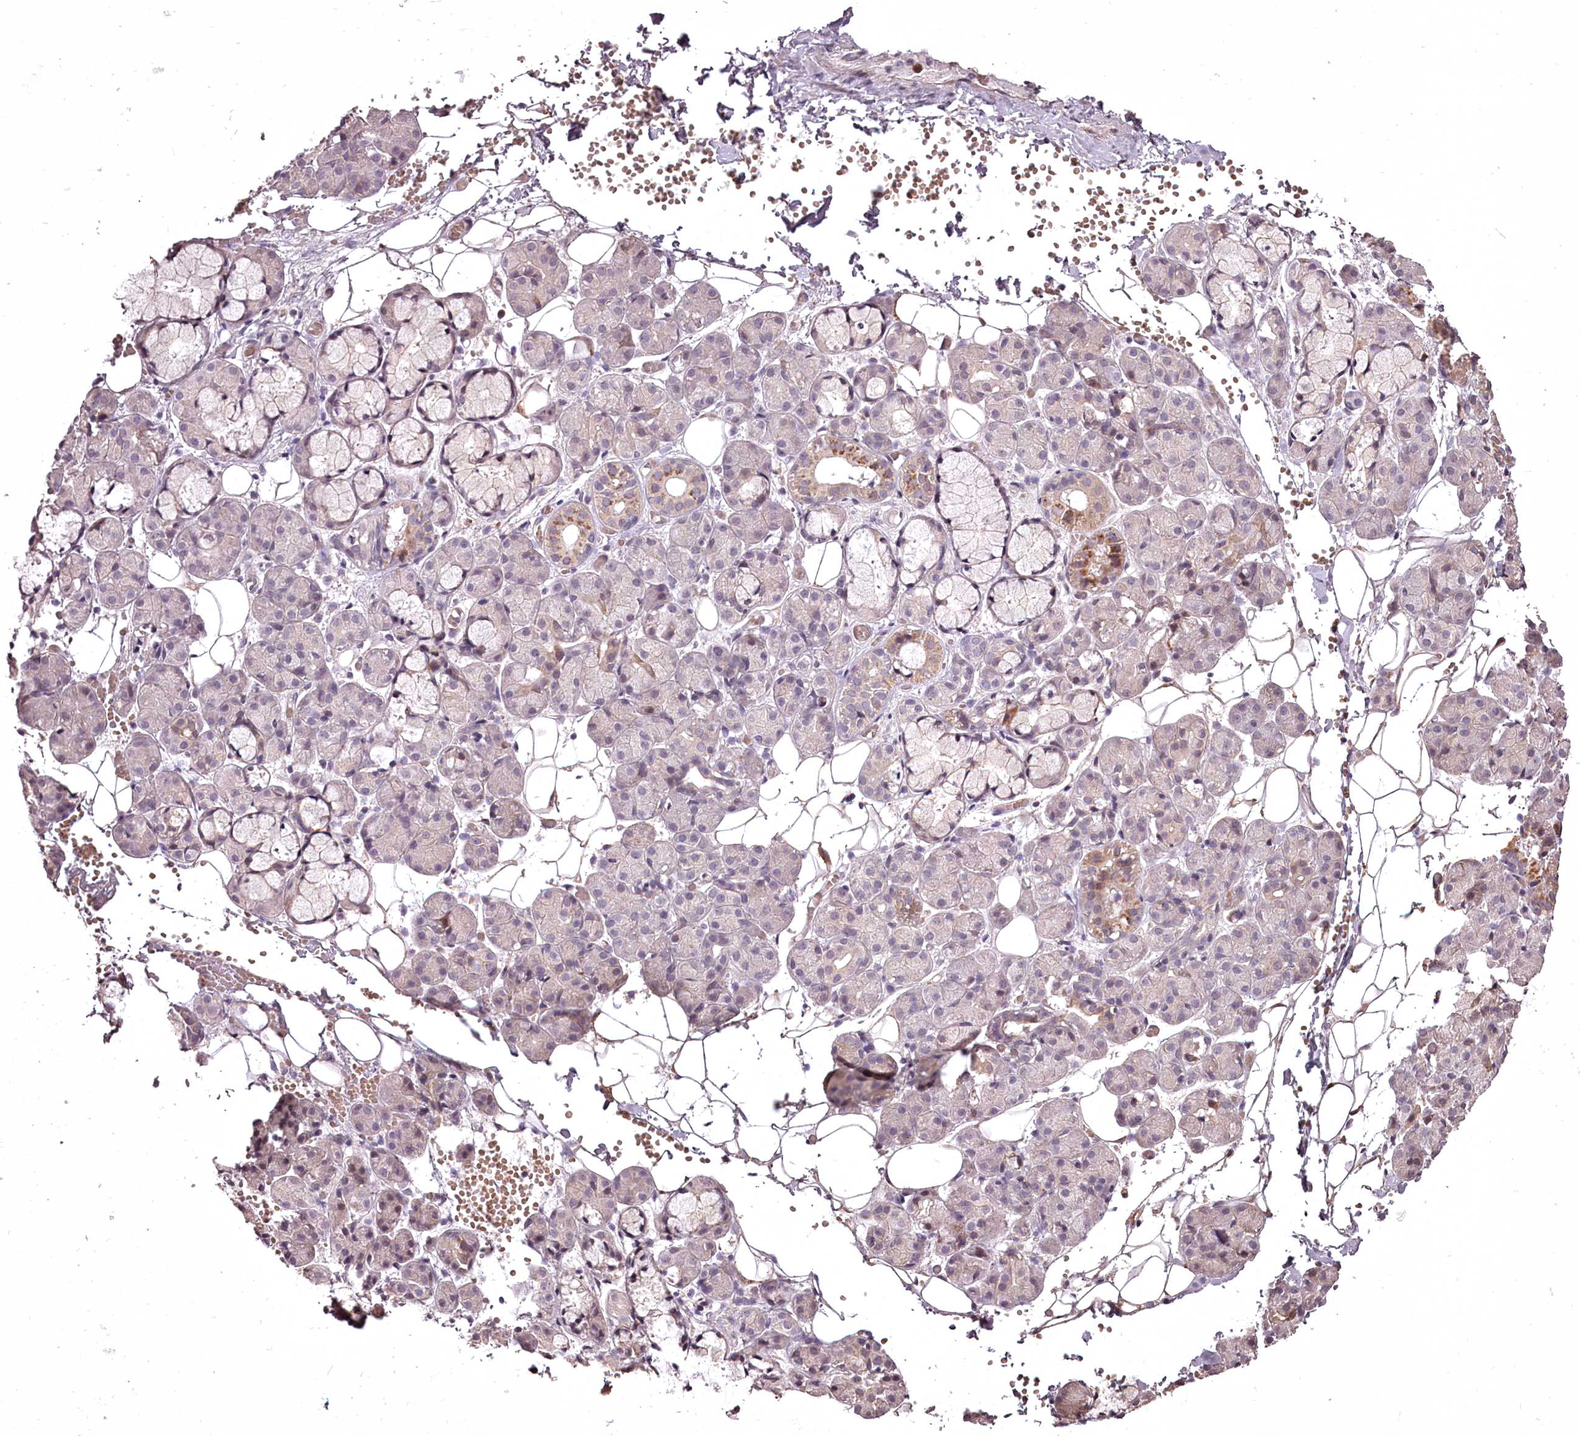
{"staining": {"intensity": "moderate", "quantity": "<25%", "location": "cytoplasmic/membranous"}, "tissue": "salivary gland", "cell_type": "Glandular cells", "image_type": "normal", "snomed": [{"axis": "morphology", "description": "Normal tissue, NOS"}, {"axis": "topography", "description": "Salivary gland"}], "caption": "Human salivary gland stained with a brown dye reveals moderate cytoplasmic/membranous positive staining in approximately <25% of glandular cells.", "gene": "ADRA1D", "patient": {"sex": "male", "age": 63}}